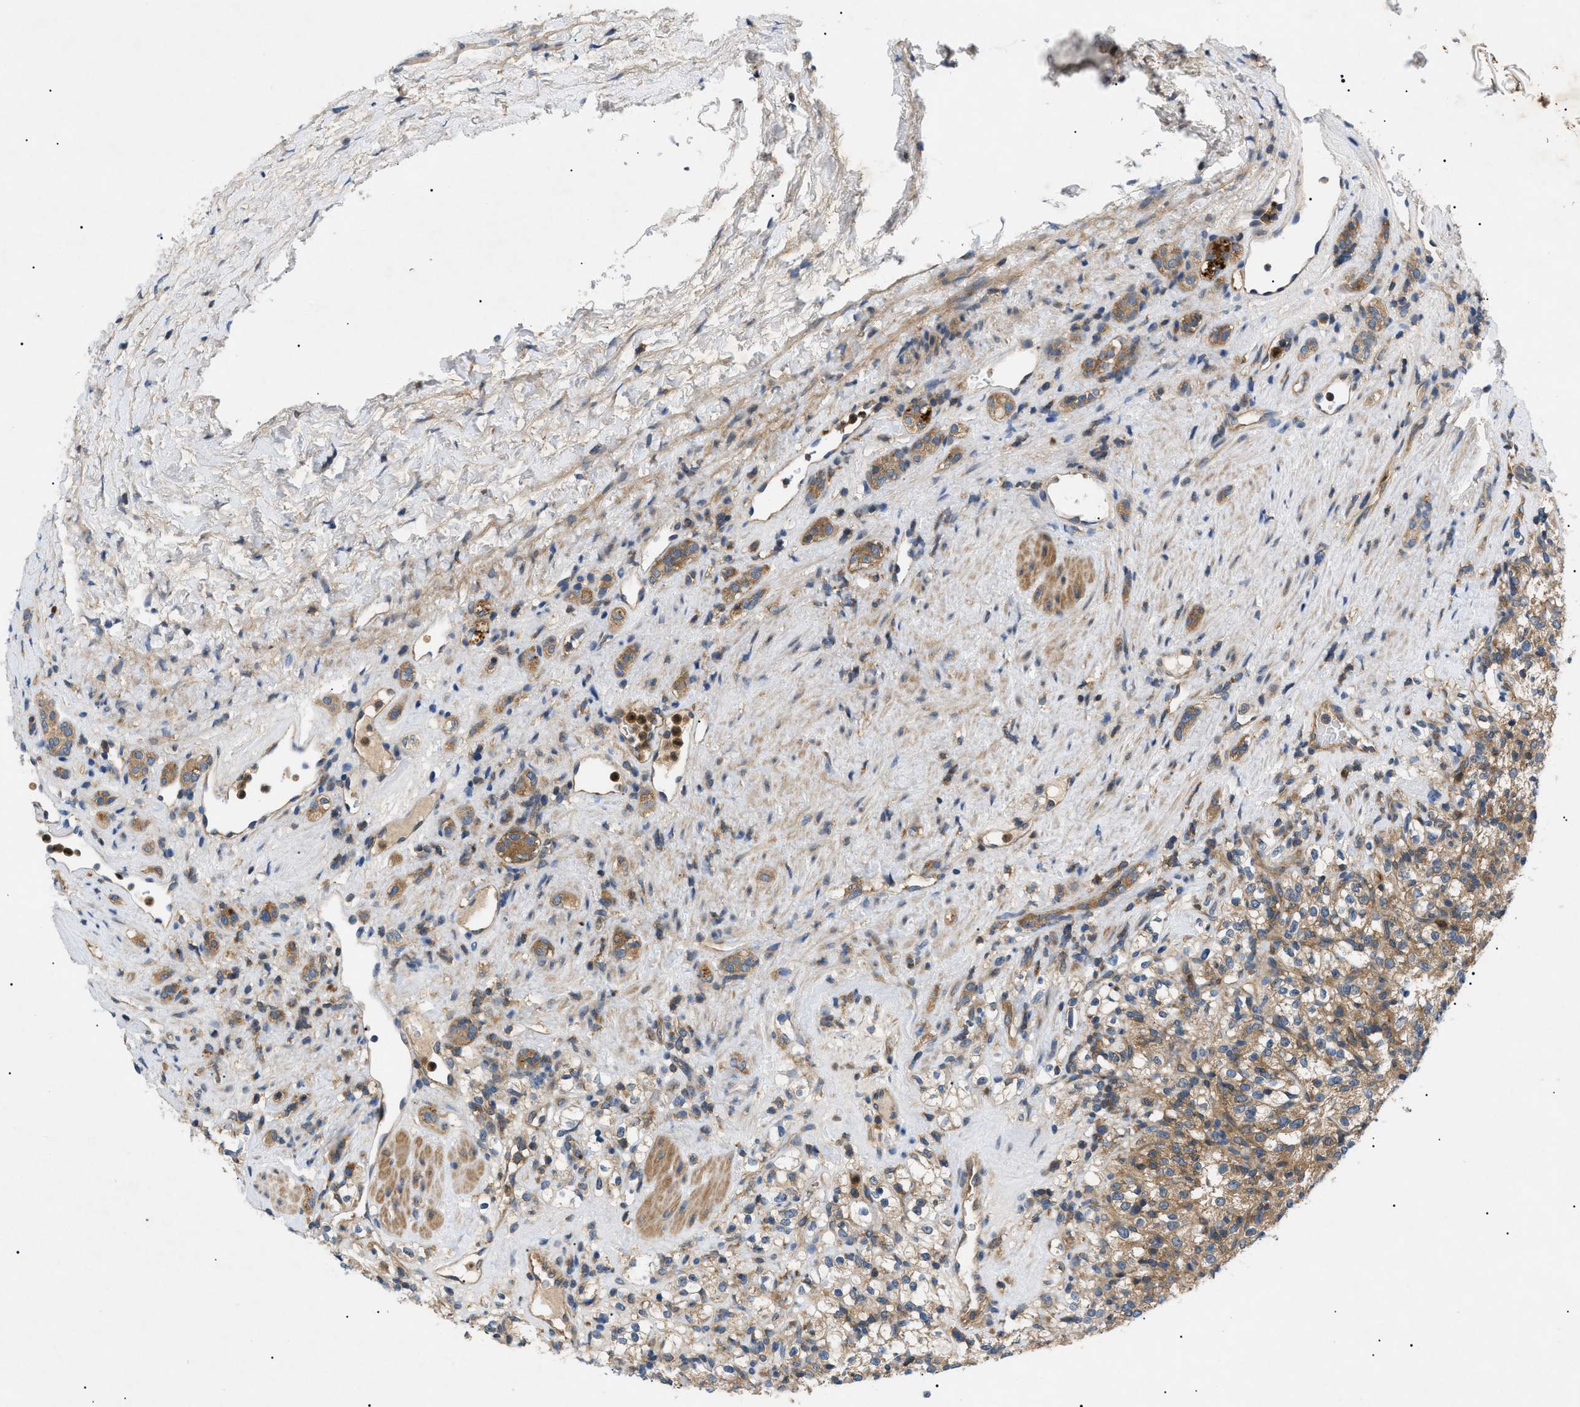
{"staining": {"intensity": "moderate", "quantity": ">75%", "location": "cytoplasmic/membranous"}, "tissue": "renal cancer", "cell_type": "Tumor cells", "image_type": "cancer", "snomed": [{"axis": "morphology", "description": "Normal tissue, NOS"}, {"axis": "morphology", "description": "Adenocarcinoma, NOS"}, {"axis": "topography", "description": "Kidney"}], "caption": "Immunohistochemistry (IHC) (DAB) staining of adenocarcinoma (renal) reveals moderate cytoplasmic/membranous protein positivity in approximately >75% of tumor cells. (Brightfield microscopy of DAB IHC at high magnification).", "gene": "RIPK1", "patient": {"sex": "female", "age": 72}}